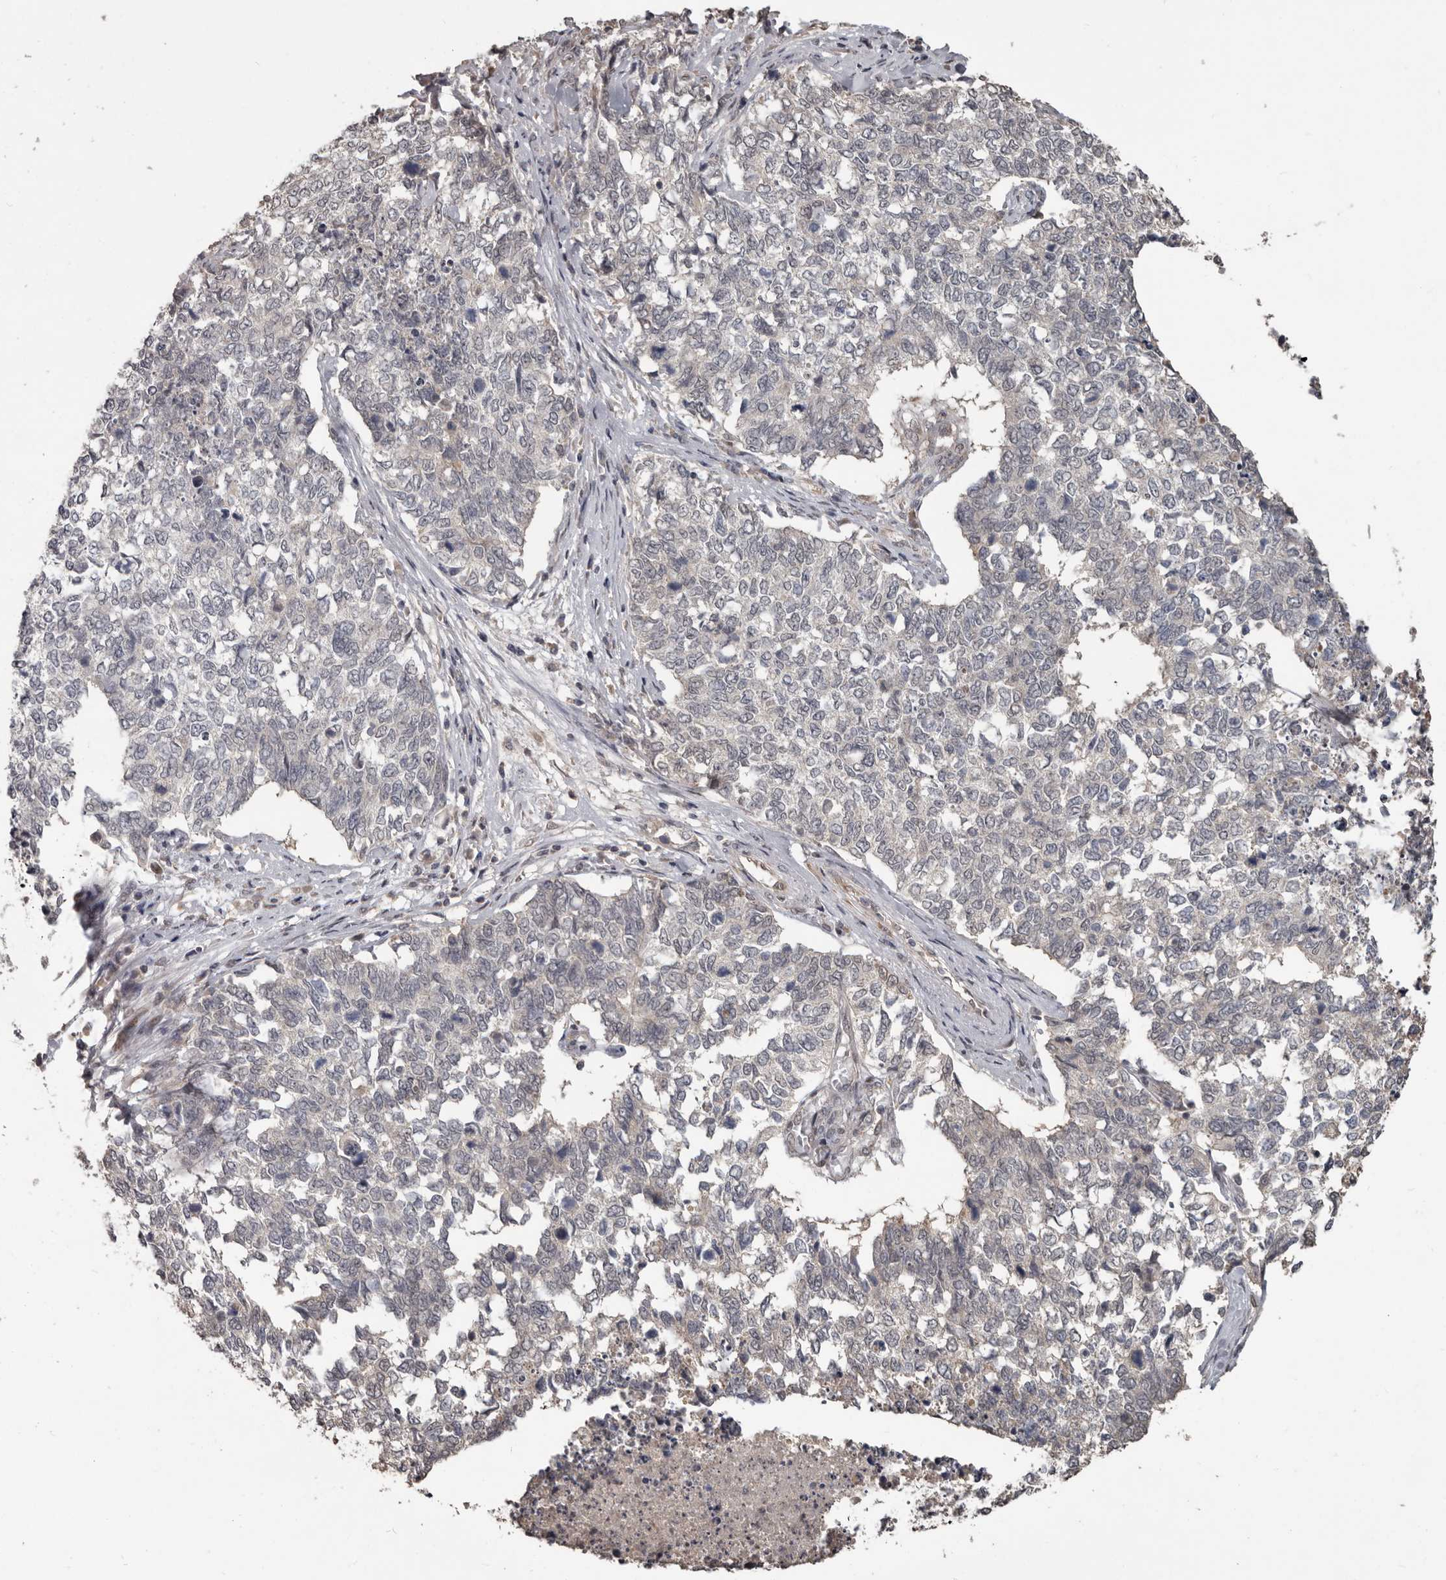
{"staining": {"intensity": "weak", "quantity": "<25%", "location": "cytoplasmic/membranous"}, "tissue": "cervical cancer", "cell_type": "Tumor cells", "image_type": "cancer", "snomed": [{"axis": "morphology", "description": "Squamous cell carcinoma, NOS"}, {"axis": "topography", "description": "Cervix"}], "caption": "IHC micrograph of cervical squamous cell carcinoma stained for a protein (brown), which reveals no positivity in tumor cells.", "gene": "ZFP14", "patient": {"sex": "female", "age": 63}}